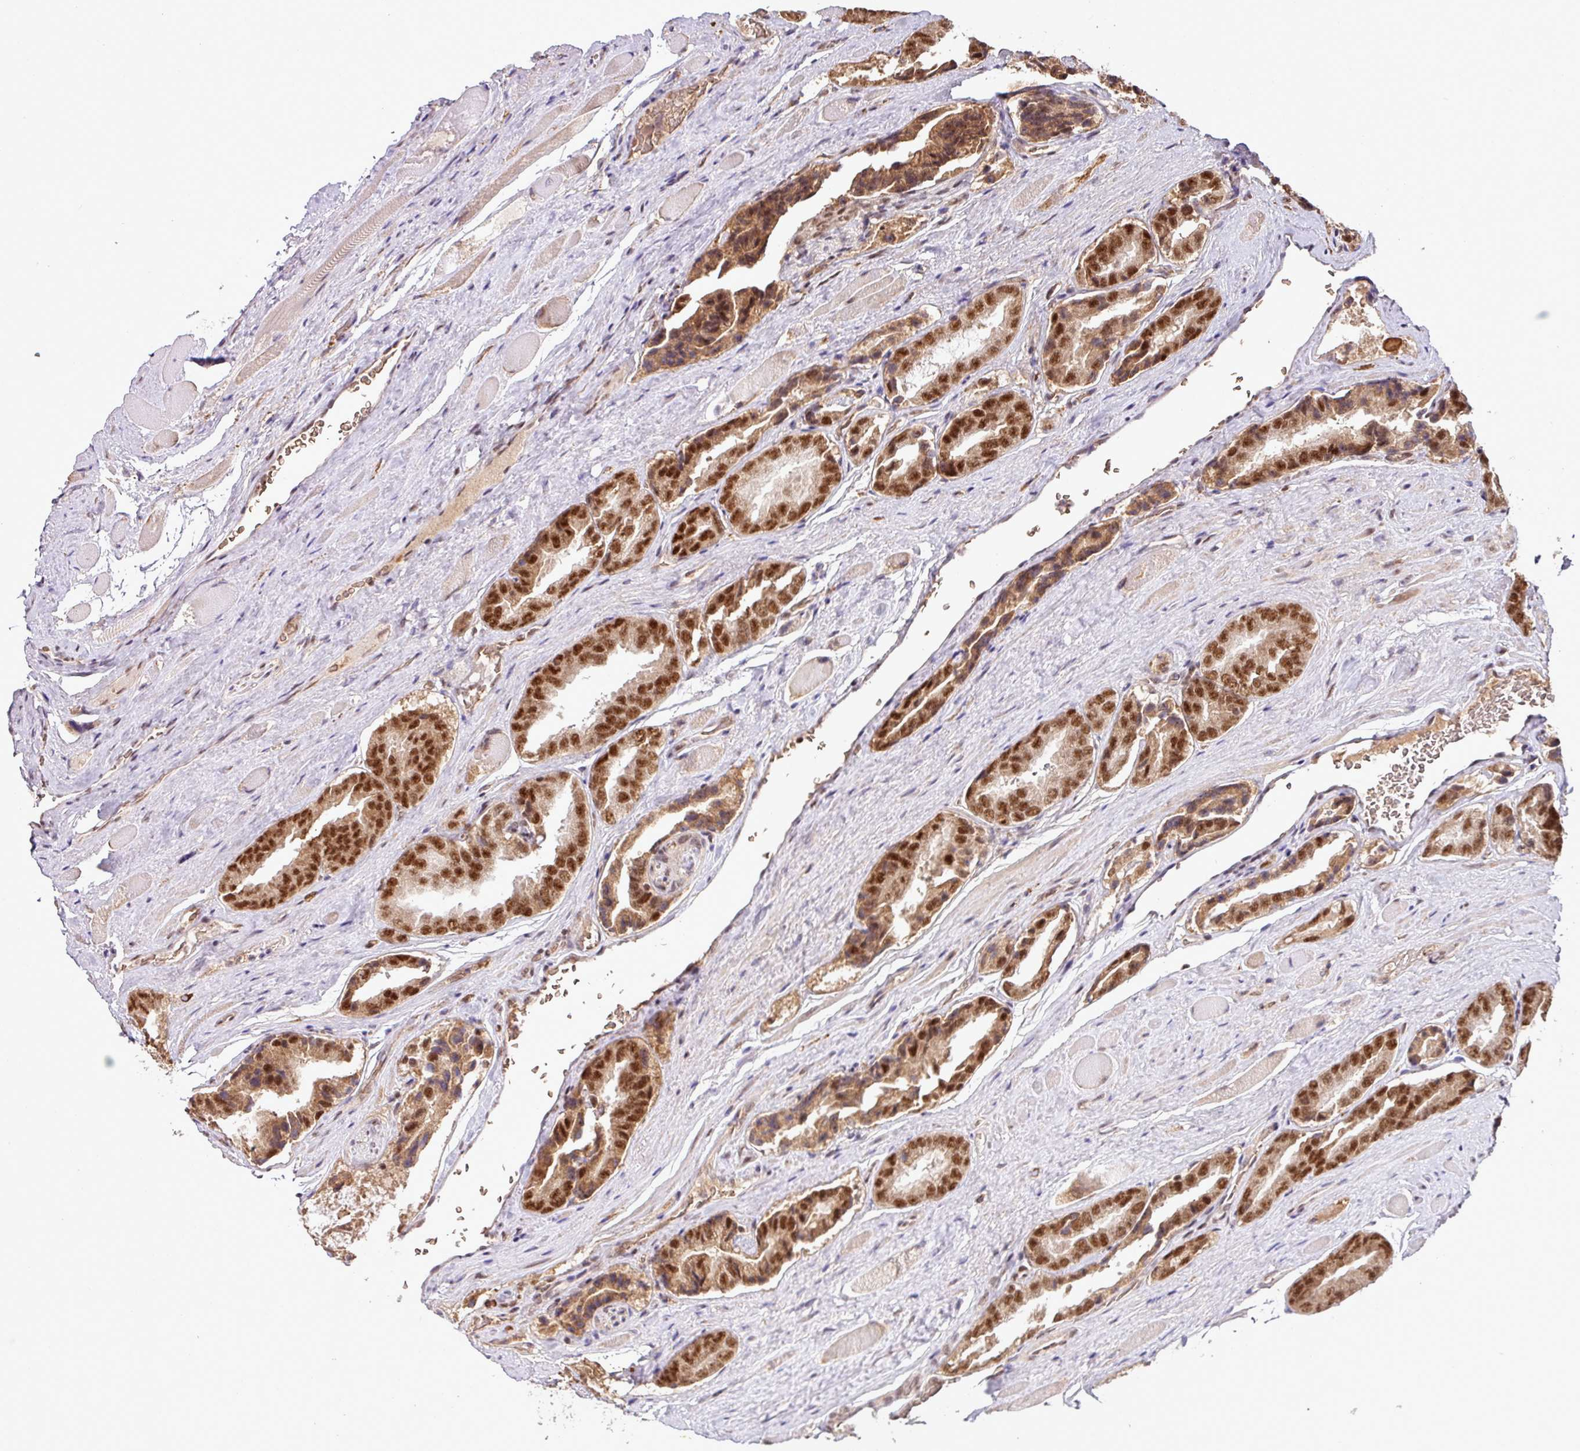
{"staining": {"intensity": "strong", "quantity": ">75%", "location": "nuclear"}, "tissue": "prostate cancer", "cell_type": "Tumor cells", "image_type": "cancer", "snomed": [{"axis": "morphology", "description": "Adenocarcinoma, High grade"}, {"axis": "topography", "description": "Prostate"}], "caption": "Tumor cells display high levels of strong nuclear positivity in approximately >75% of cells in prostate cancer (high-grade adenocarcinoma). The staining was performed using DAB, with brown indicating positive protein expression. Nuclei are stained blue with hematoxylin.", "gene": "PHF23", "patient": {"sex": "male", "age": 72}}